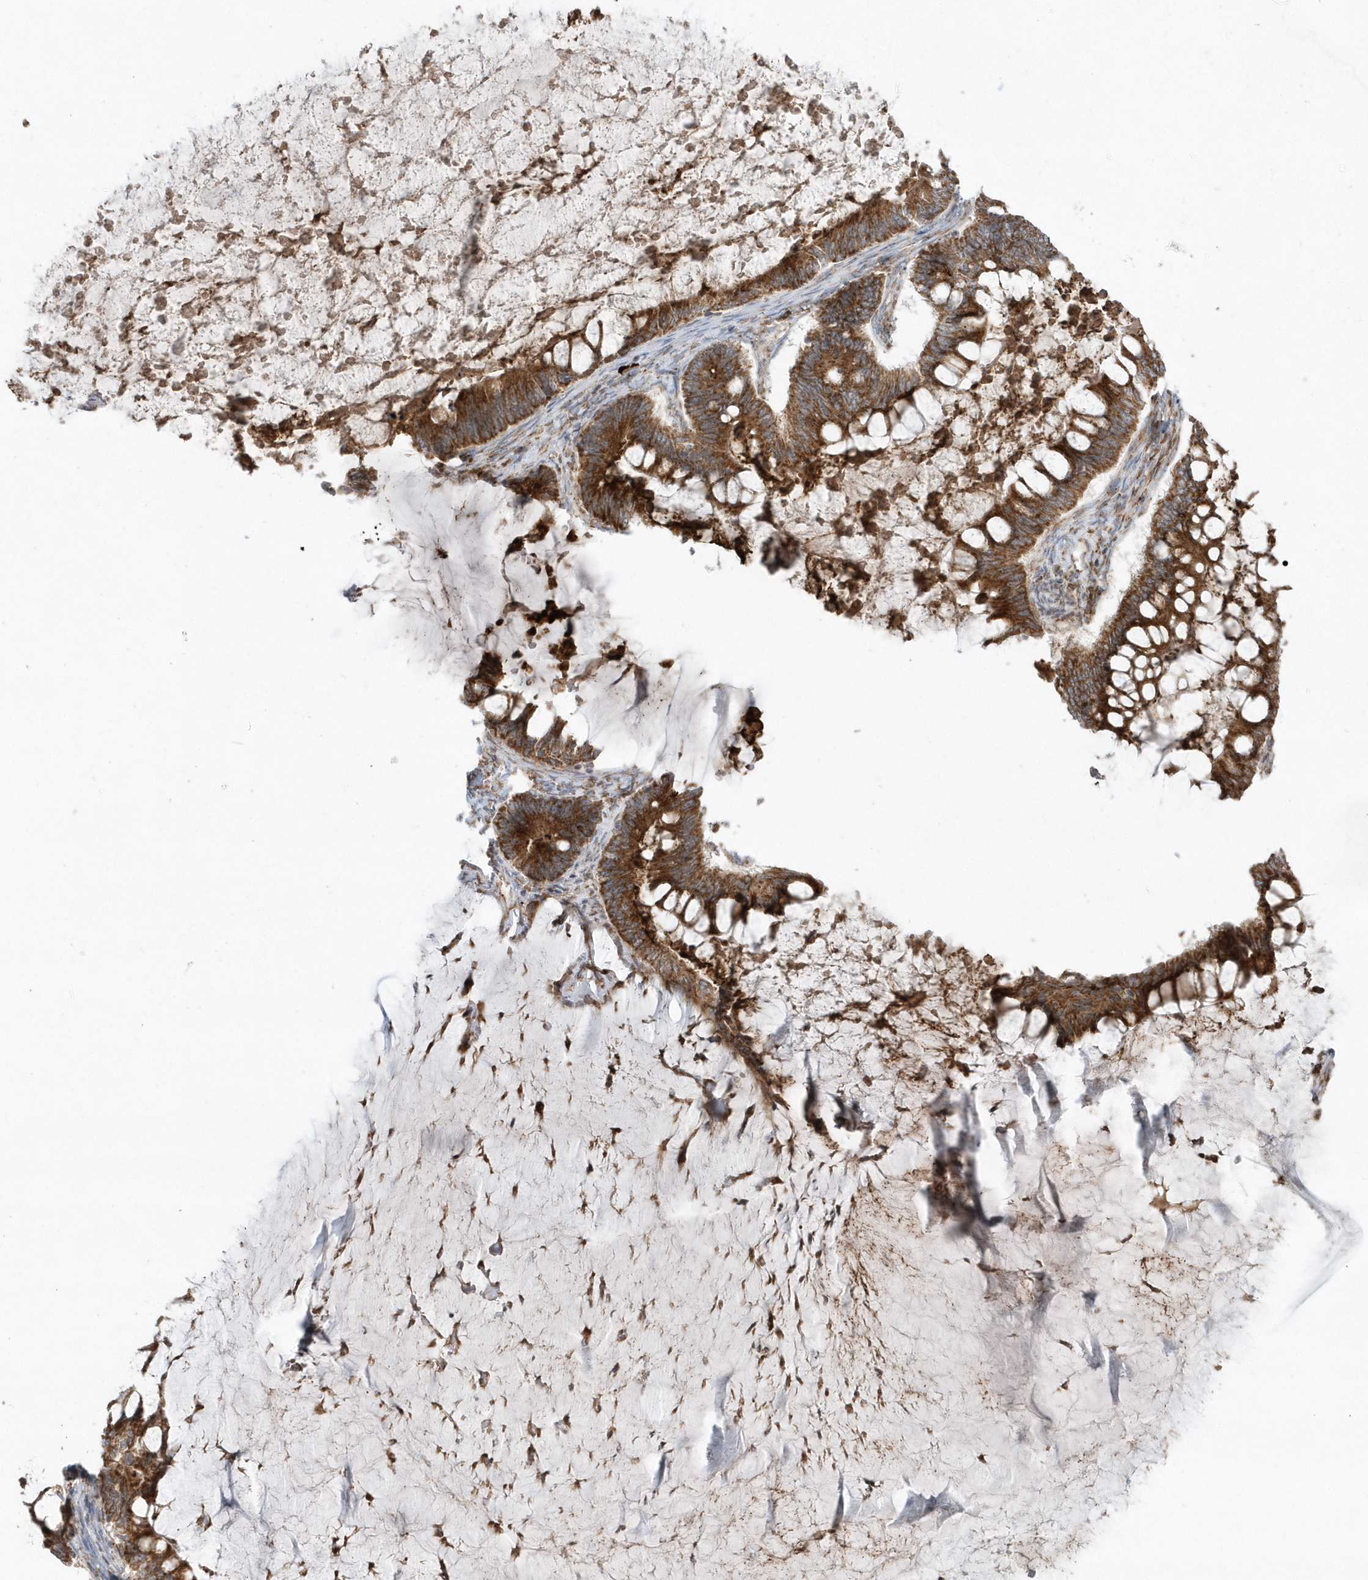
{"staining": {"intensity": "strong", "quantity": ">75%", "location": "cytoplasmic/membranous"}, "tissue": "ovarian cancer", "cell_type": "Tumor cells", "image_type": "cancer", "snomed": [{"axis": "morphology", "description": "Cystadenocarcinoma, mucinous, NOS"}, {"axis": "topography", "description": "Ovary"}], "caption": "Ovarian cancer stained with DAB (3,3'-diaminobenzidine) IHC shows high levels of strong cytoplasmic/membranous expression in approximately >75% of tumor cells.", "gene": "SH3BP2", "patient": {"sex": "female", "age": 61}}